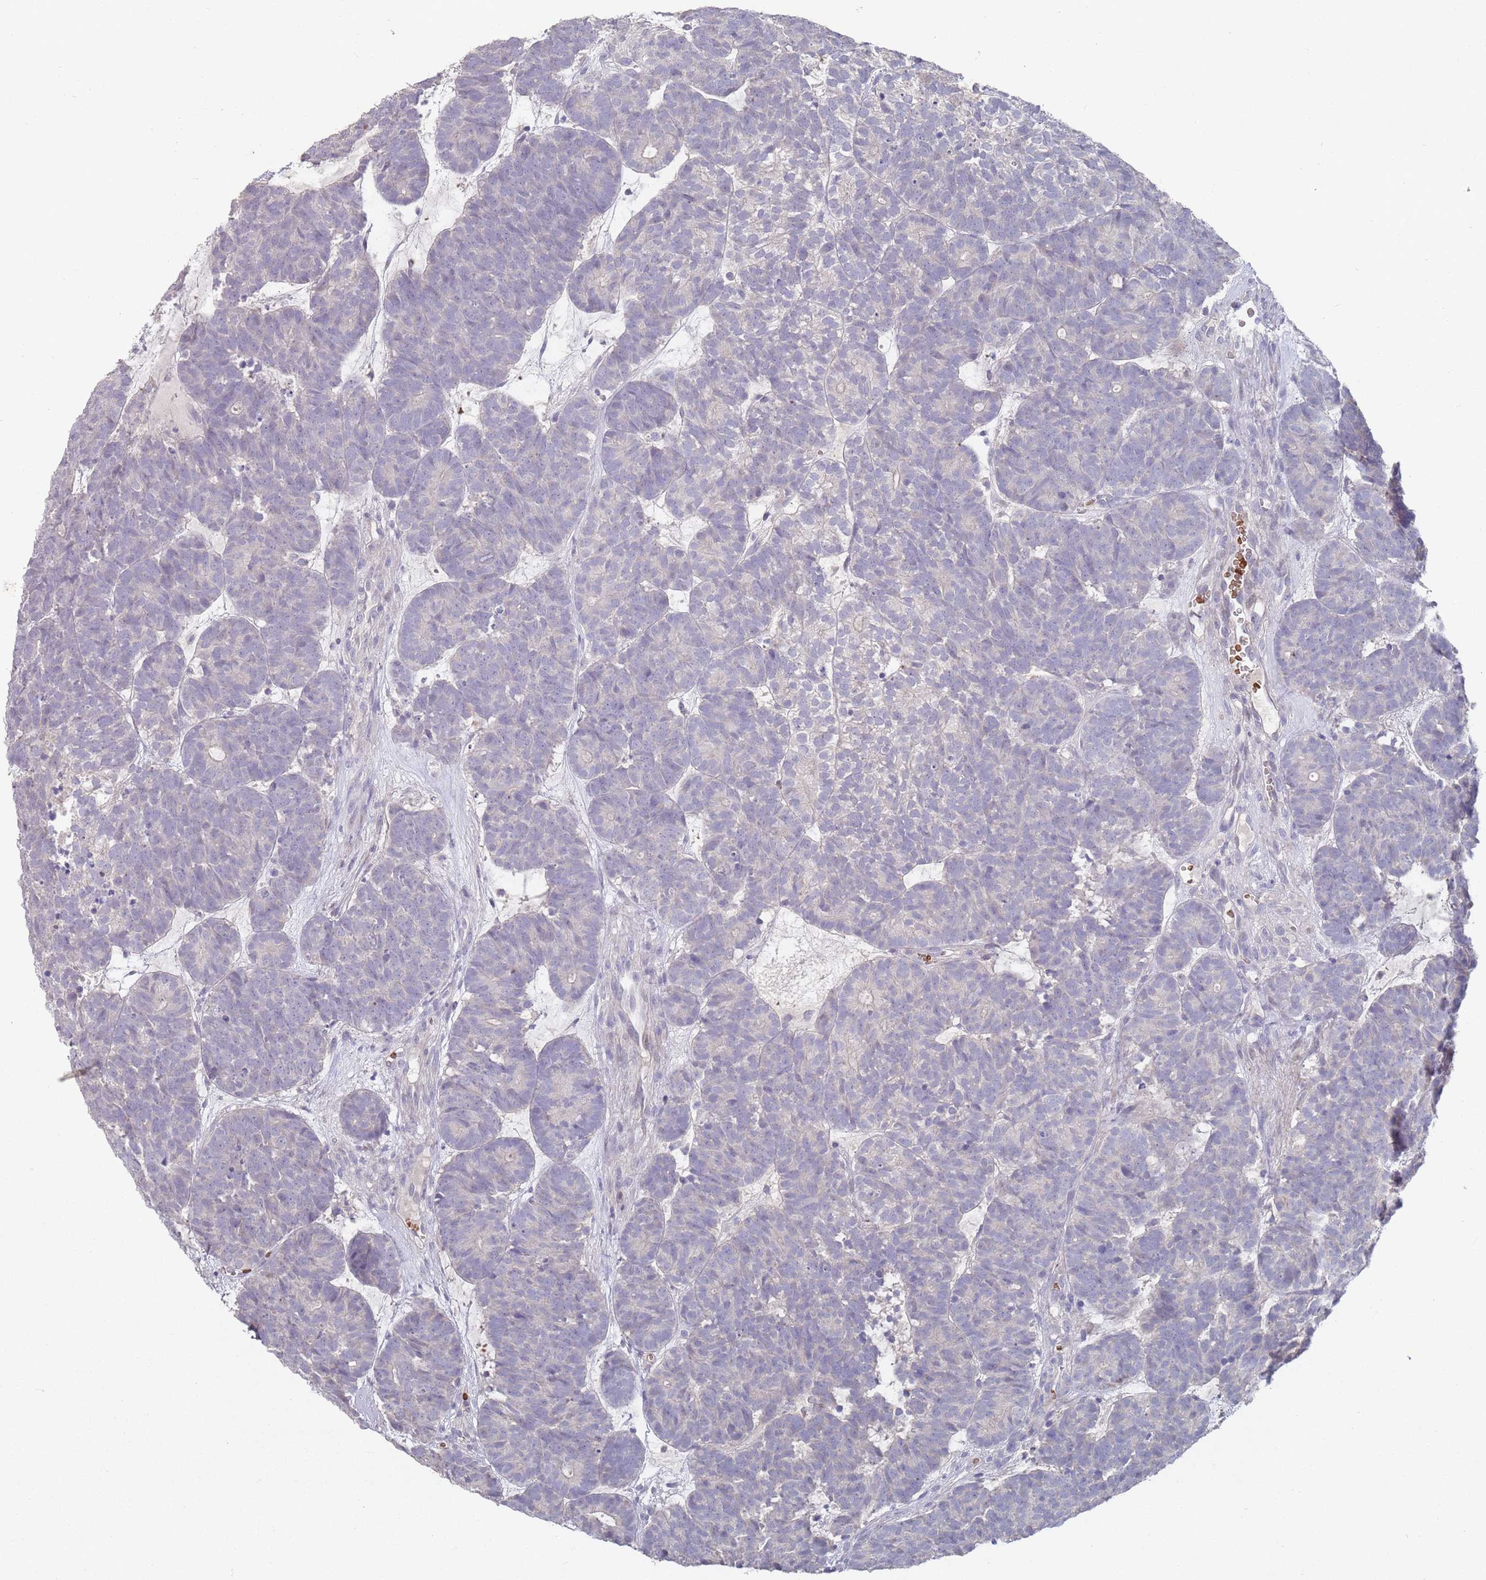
{"staining": {"intensity": "negative", "quantity": "none", "location": "none"}, "tissue": "head and neck cancer", "cell_type": "Tumor cells", "image_type": "cancer", "snomed": [{"axis": "morphology", "description": "Adenocarcinoma, NOS"}, {"axis": "topography", "description": "Head-Neck"}], "caption": "This micrograph is of head and neck cancer stained with immunohistochemistry to label a protein in brown with the nuclei are counter-stained blue. There is no positivity in tumor cells.", "gene": "LACC1", "patient": {"sex": "female", "age": 81}}